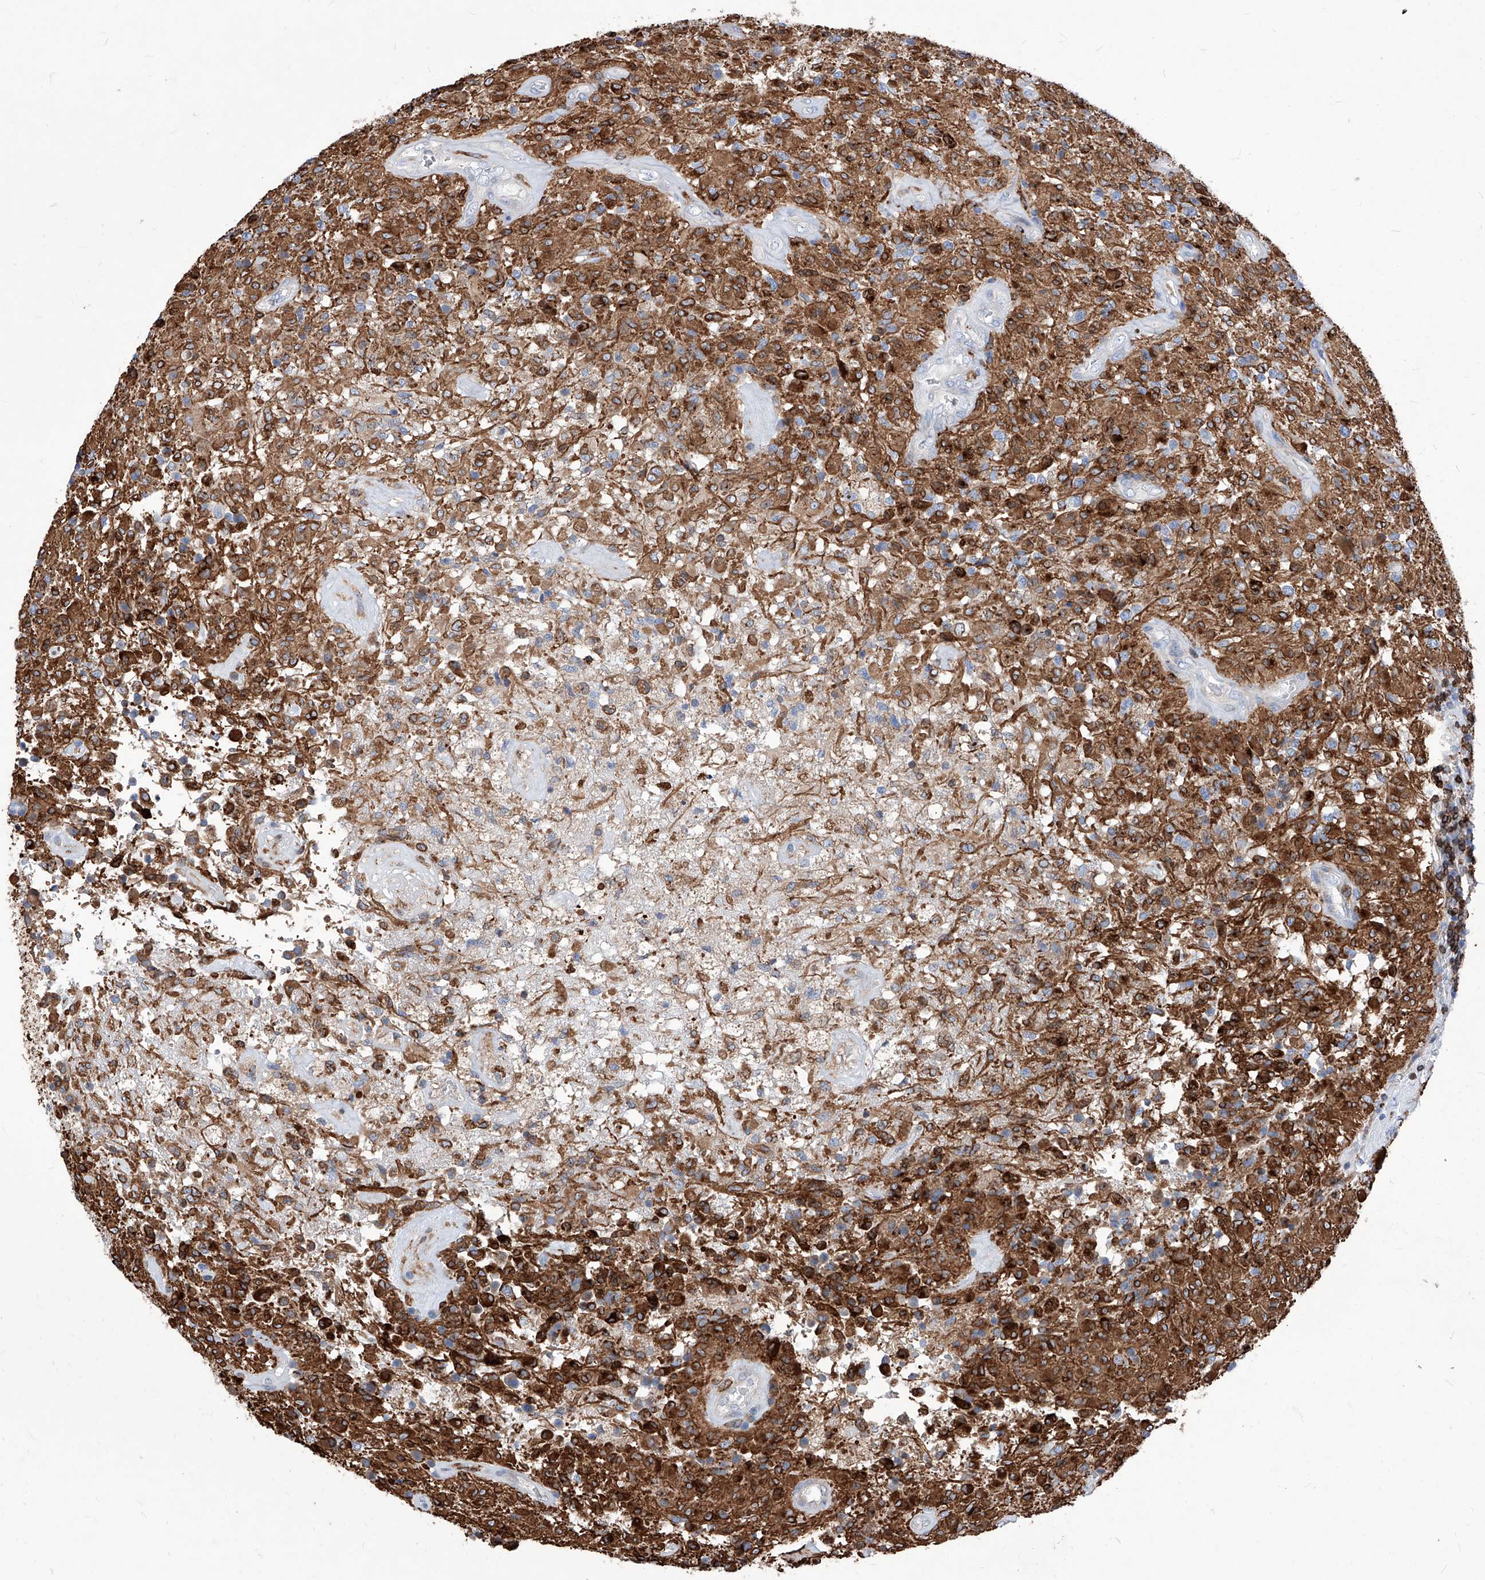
{"staining": {"intensity": "weak", "quantity": "25%-75%", "location": "cytoplasmic/membranous"}, "tissue": "glioma", "cell_type": "Tumor cells", "image_type": "cancer", "snomed": [{"axis": "morphology", "description": "Glioma, malignant, High grade"}, {"axis": "topography", "description": "Brain"}], "caption": "Brown immunohistochemical staining in glioma exhibits weak cytoplasmic/membranous positivity in approximately 25%-75% of tumor cells. (IHC, brightfield microscopy, high magnification).", "gene": "UBOX5", "patient": {"sex": "female", "age": 57}}